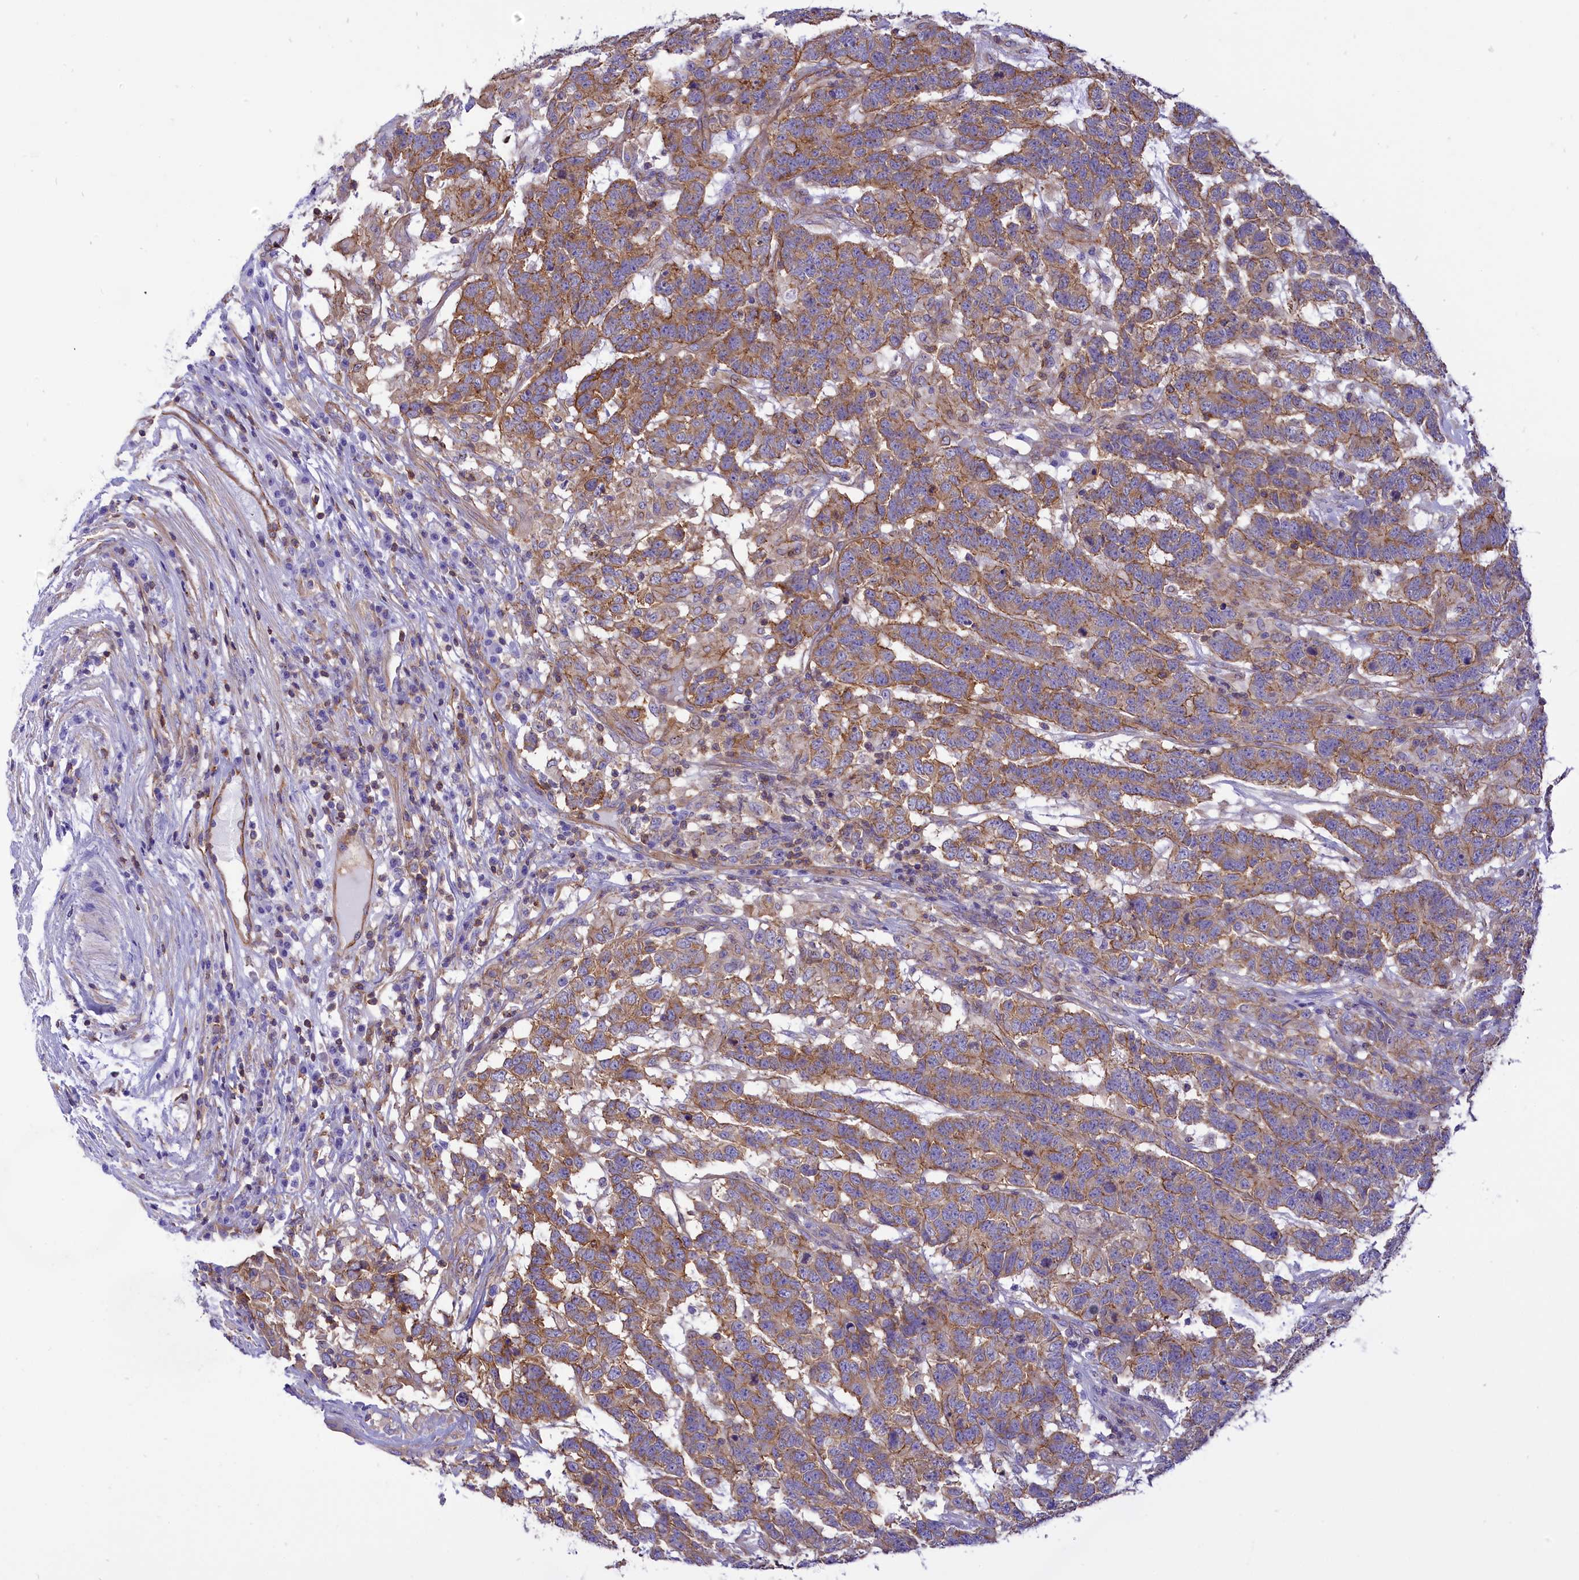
{"staining": {"intensity": "moderate", "quantity": ">75%", "location": "cytoplasmic/membranous"}, "tissue": "testis cancer", "cell_type": "Tumor cells", "image_type": "cancer", "snomed": [{"axis": "morphology", "description": "Carcinoma, Embryonal, NOS"}, {"axis": "topography", "description": "Testis"}], "caption": "Testis cancer (embryonal carcinoma) was stained to show a protein in brown. There is medium levels of moderate cytoplasmic/membranous expression in about >75% of tumor cells.", "gene": "SEPTIN9", "patient": {"sex": "male", "age": 26}}